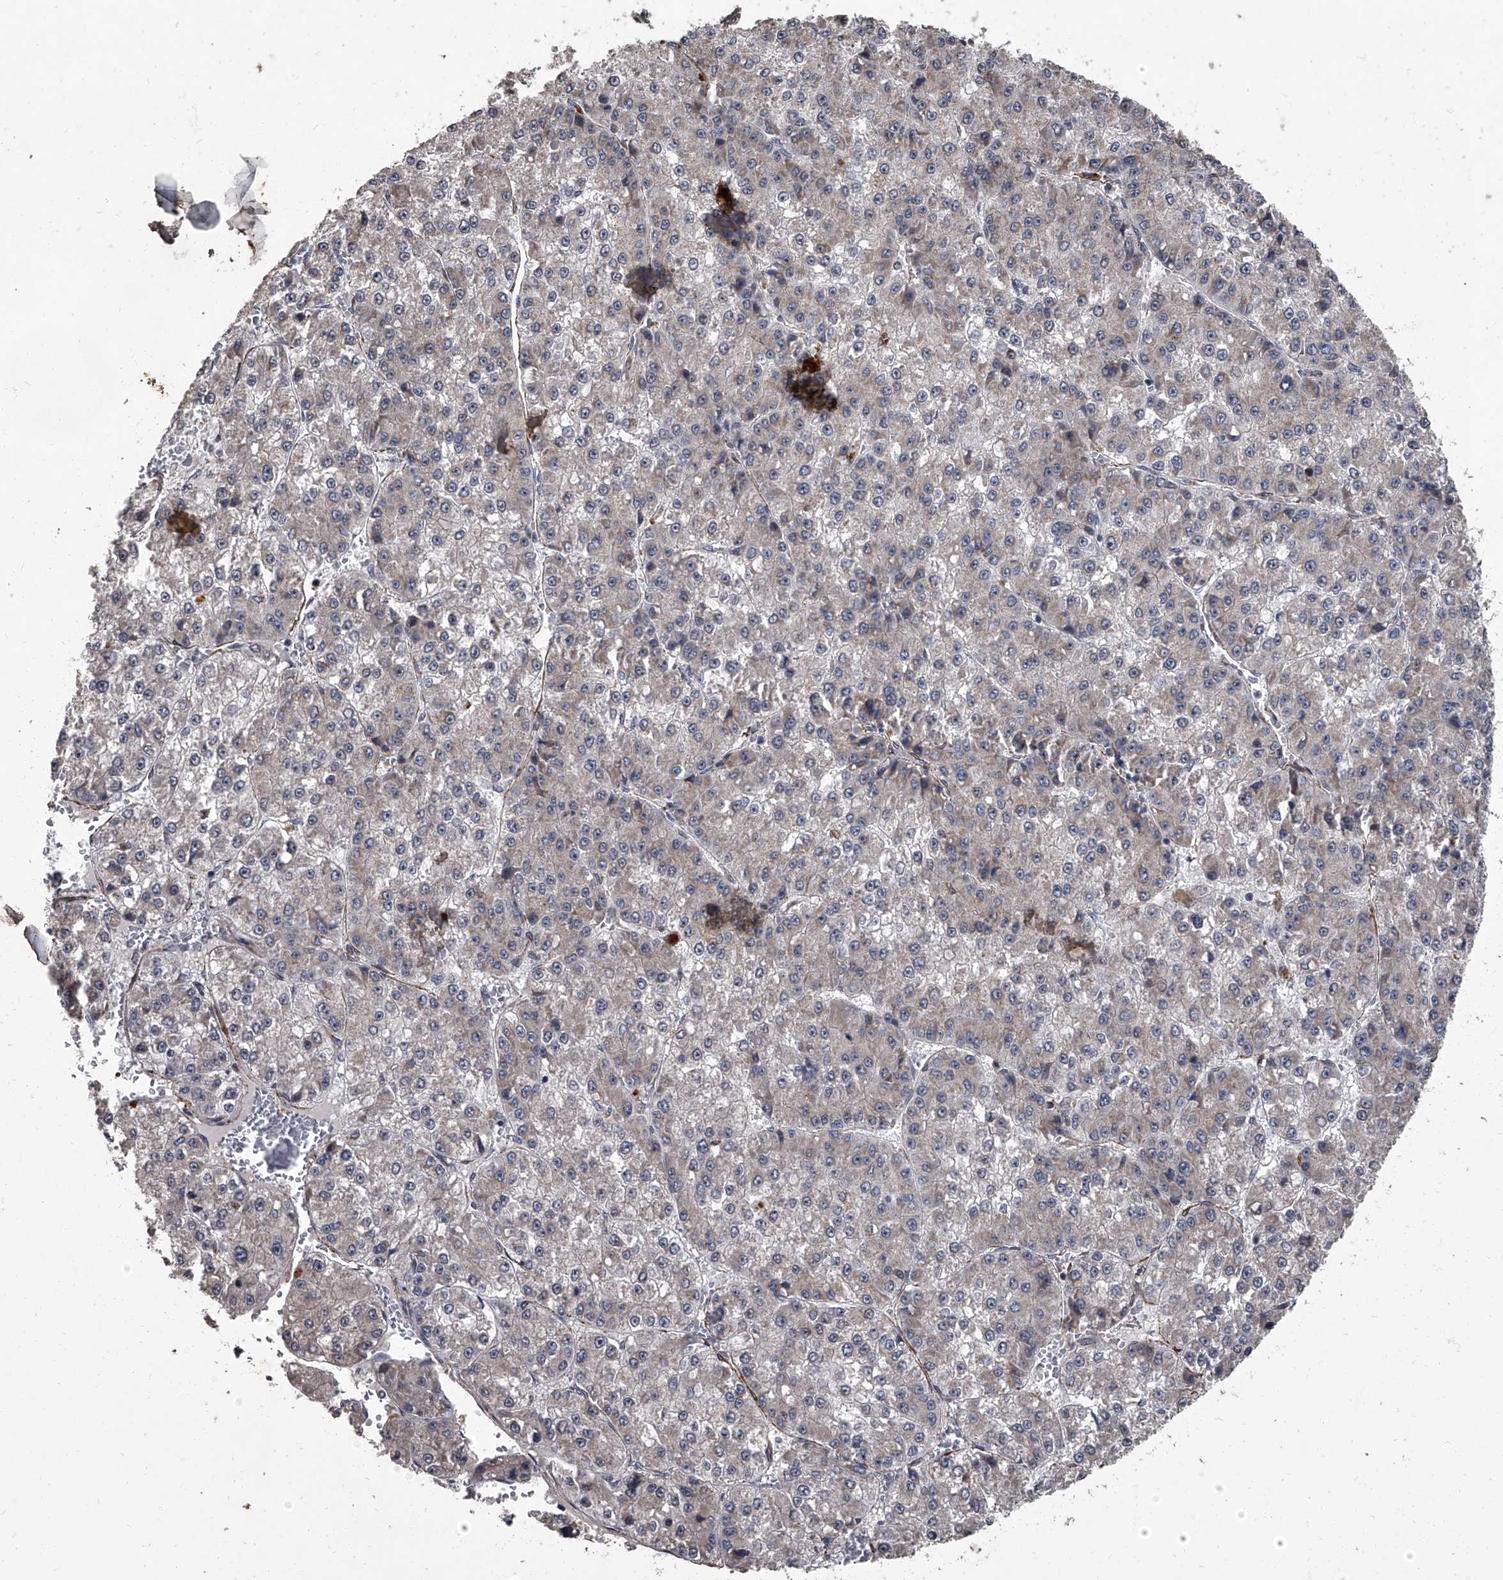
{"staining": {"intensity": "weak", "quantity": "<25%", "location": "cytoplasmic/membranous"}, "tissue": "liver cancer", "cell_type": "Tumor cells", "image_type": "cancer", "snomed": [{"axis": "morphology", "description": "Carcinoma, Hepatocellular, NOS"}, {"axis": "topography", "description": "Liver"}], "caption": "Immunohistochemistry (IHC) photomicrograph of neoplastic tissue: liver cancer stained with DAB (3,3'-diaminobenzidine) reveals no significant protein staining in tumor cells.", "gene": "SIRT4", "patient": {"sex": "female", "age": 73}}